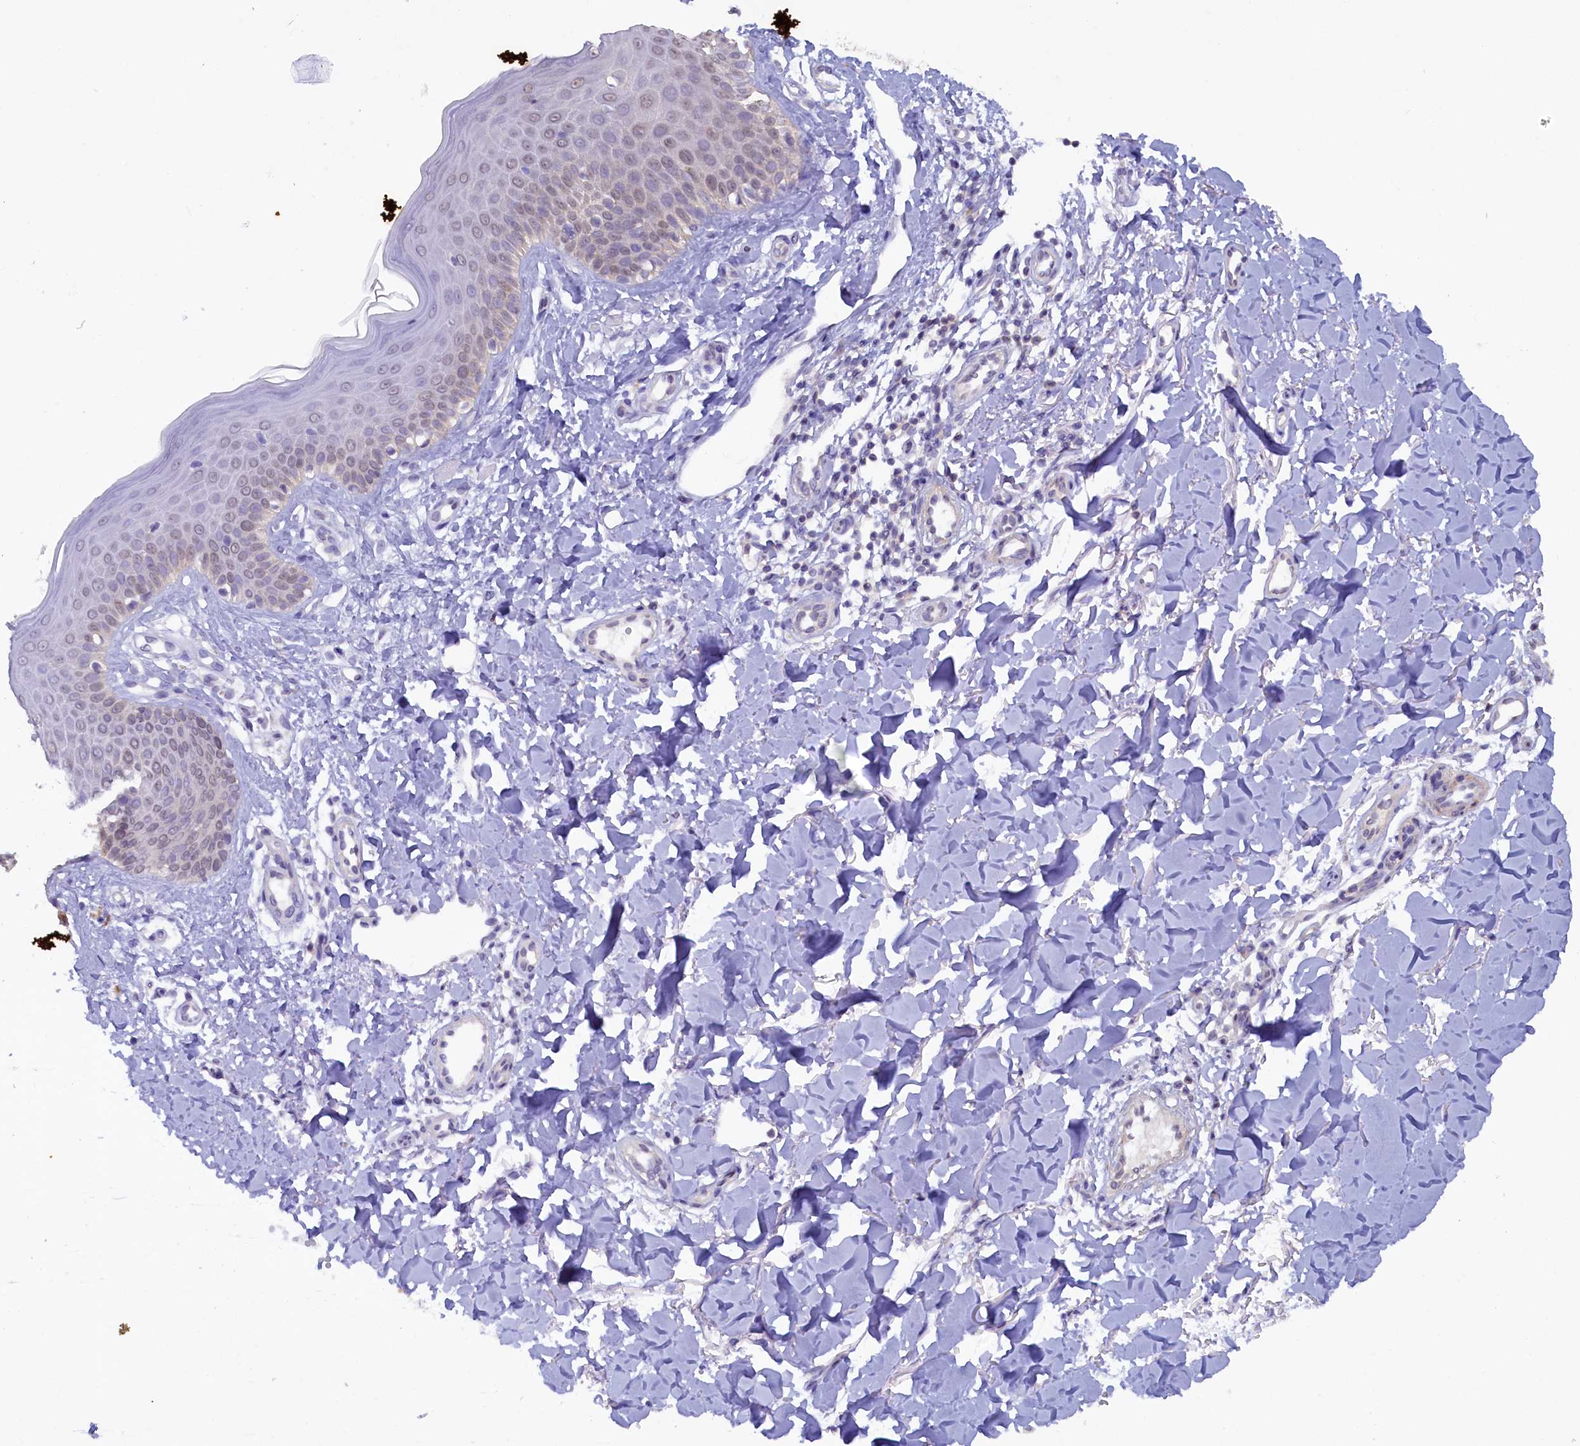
{"staining": {"intensity": "negative", "quantity": "none", "location": "none"}, "tissue": "skin", "cell_type": "Fibroblasts", "image_type": "normal", "snomed": [{"axis": "morphology", "description": "Normal tissue, NOS"}, {"axis": "topography", "description": "Skin"}], "caption": "Skin stained for a protein using immunohistochemistry (IHC) displays no positivity fibroblasts.", "gene": "JPT2", "patient": {"sex": "male", "age": 52}}